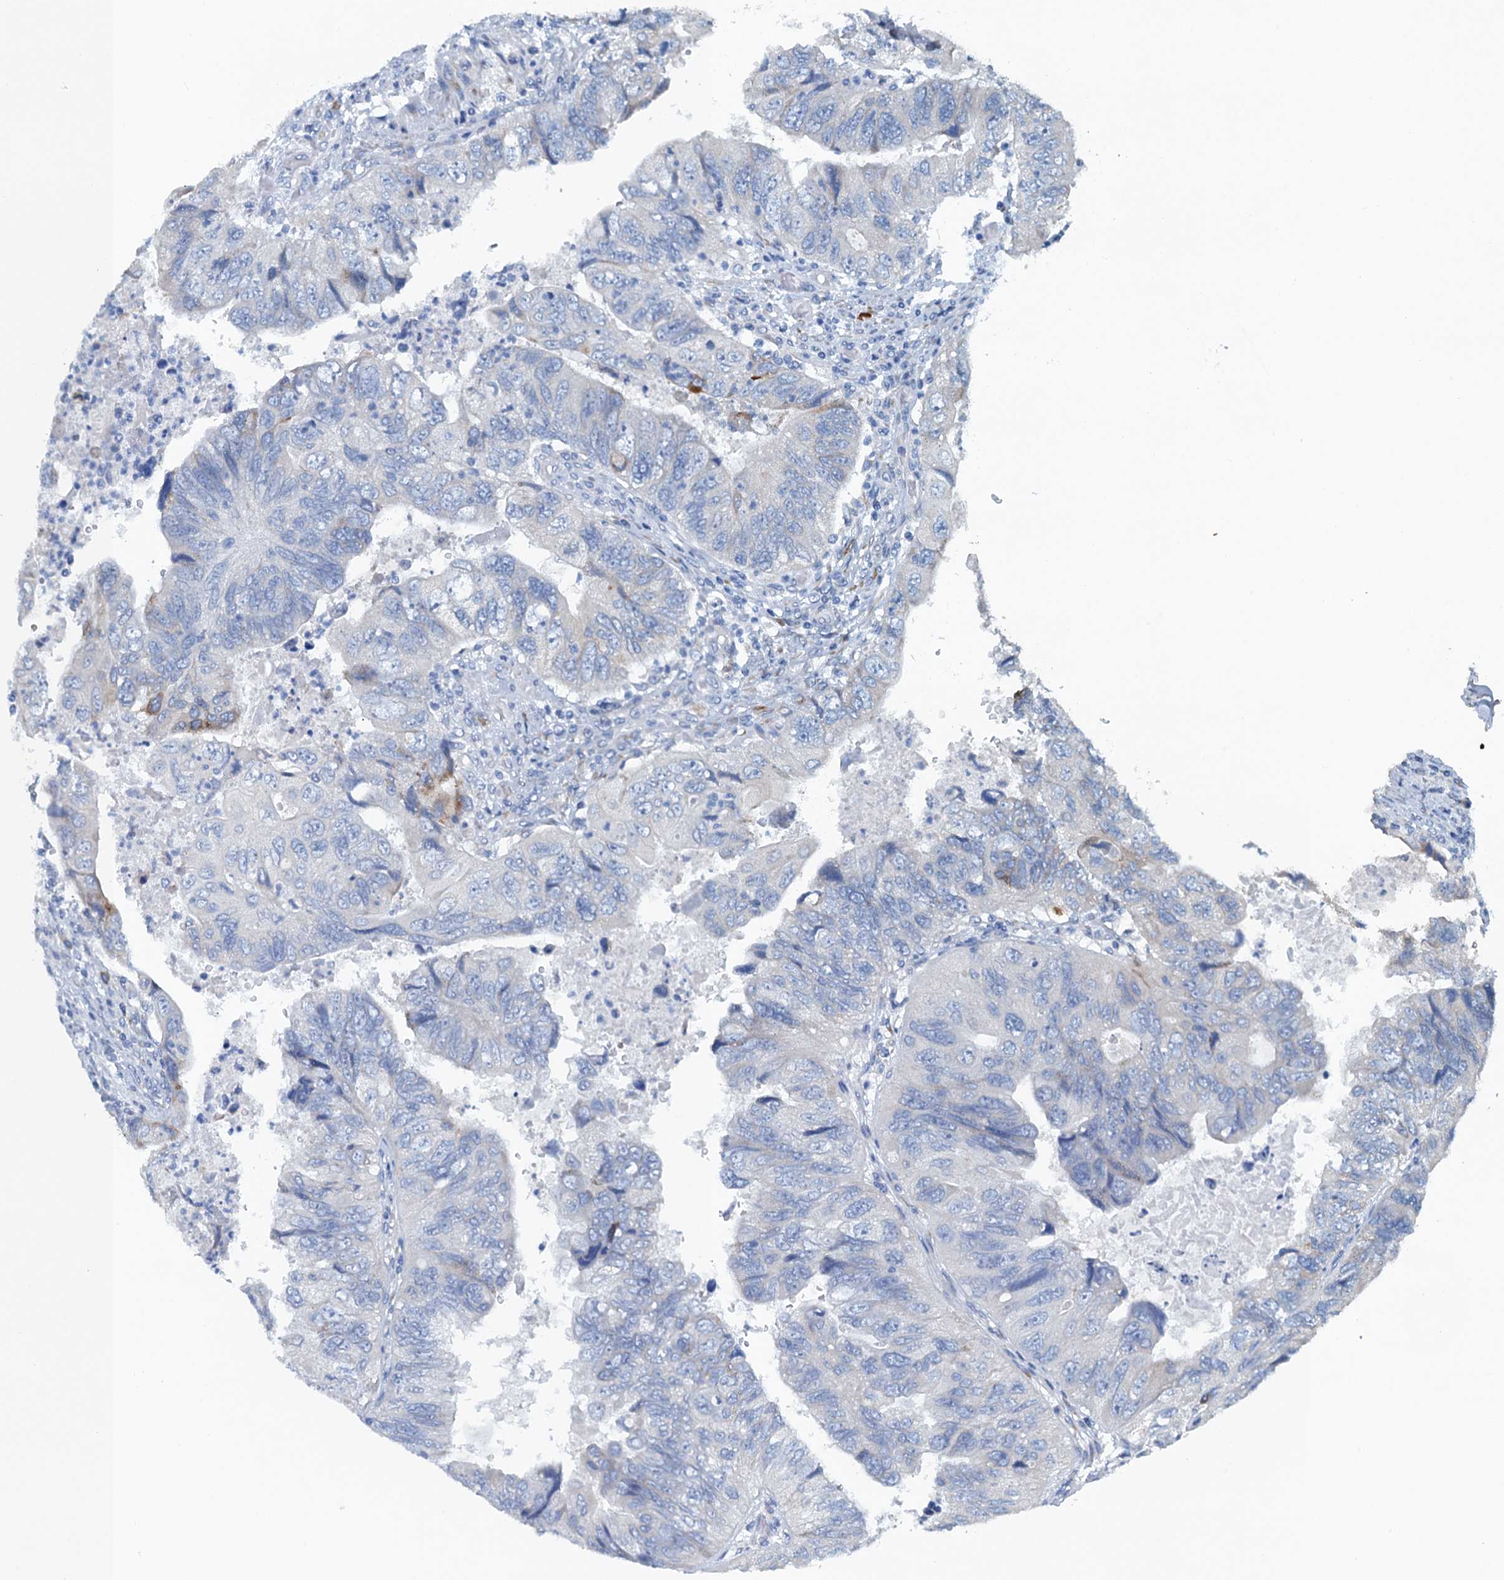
{"staining": {"intensity": "negative", "quantity": "none", "location": "none"}, "tissue": "colorectal cancer", "cell_type": "Tumor cells", "image_type": "cancer", "snomed": [{"axis": "morphology", "description": "Adenocarcinoma, NOS"}, {"axis": "topography", "description": "Rectum"}], "caption": "Immunohistochemistry (IHC) histopathology image of colorectal cancer stained for a protein (brown), which displays no staining in tumor cells.", "gene": "CBLIF", "patient": {"sex": "male", "age": 63}}